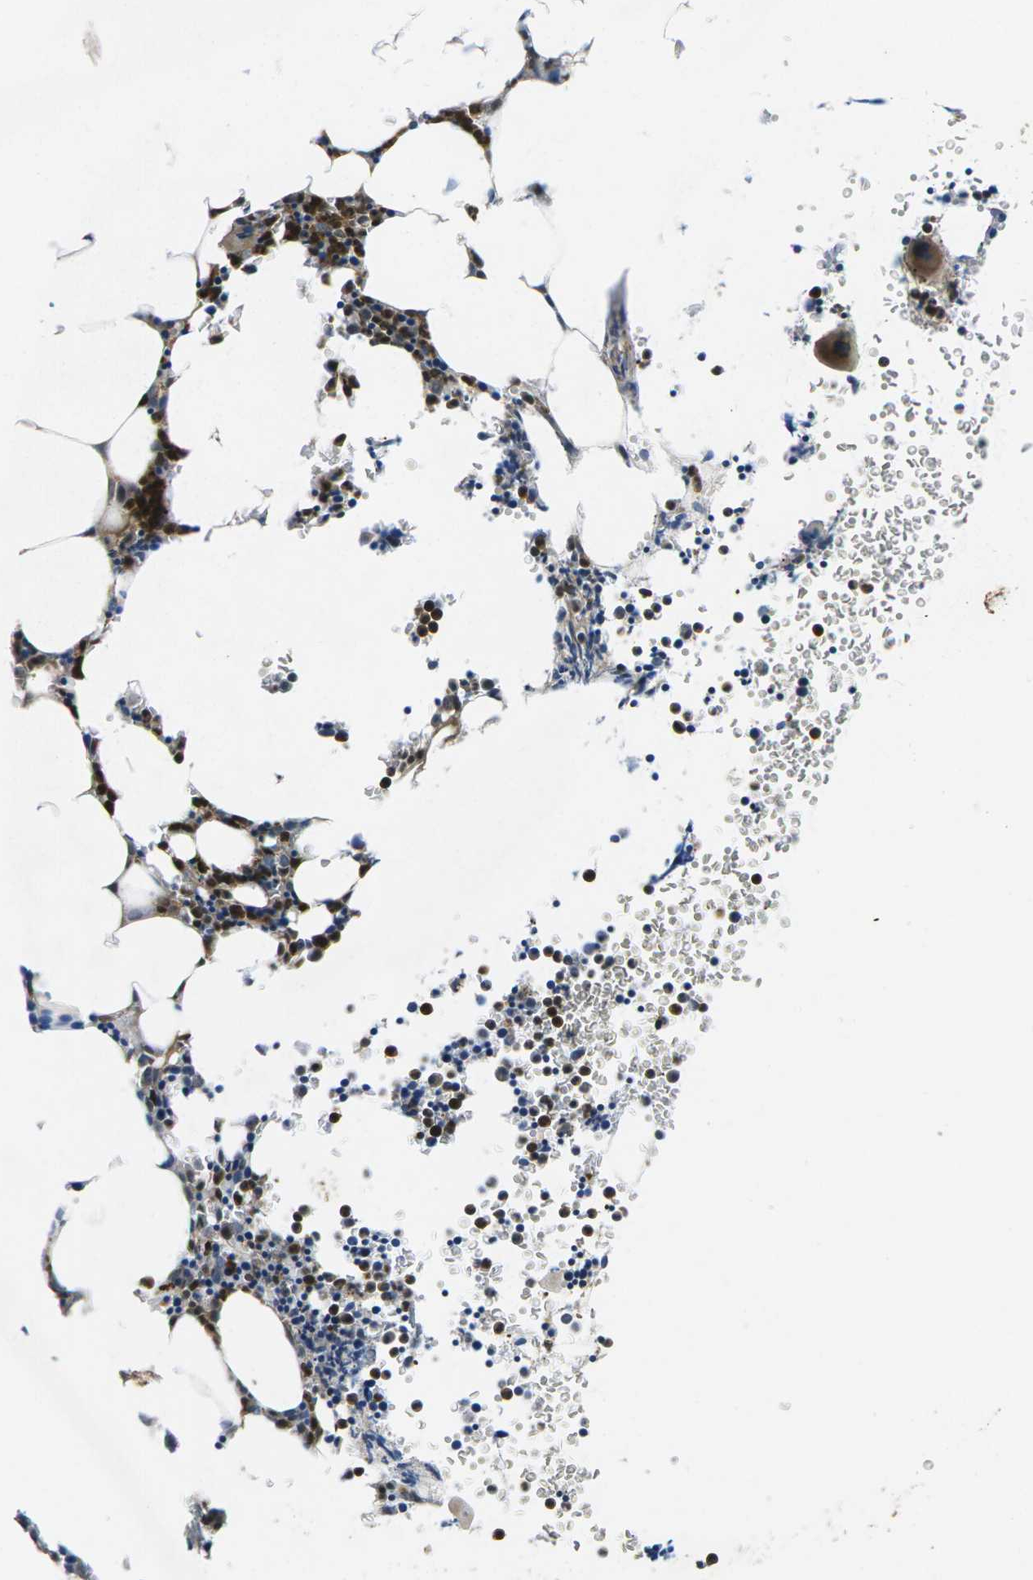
{"staining": {"intensity": "strong", "quantity": ">75%", "location": "cytoplasmic/membranous"}, "tissue": "bone marrow", "cell_type": "Hematopoietic cells", "image_type": "normal", "snomed": [{"axis": "morphology", "description": "Normal tissue, NOS"}, {"axis": "morphology", "description": "Inflammation, NOS"}, {"axis": "topography", "description": "Bone marrow"}], "caption": "IHC staining of normal bone marrow, which reveals high levels of strong cytoplasmic/membranous staining in approximately >75% of hematopoietic cells indicating strong cytoplasmic/membranous protein expression. The staining was performed using DAB (brown) for protein detection and nuclei were counterstained in hematoxylin (blue).", "gene": "PLCE1", "patient": {"sex": "female", "age": 61}}